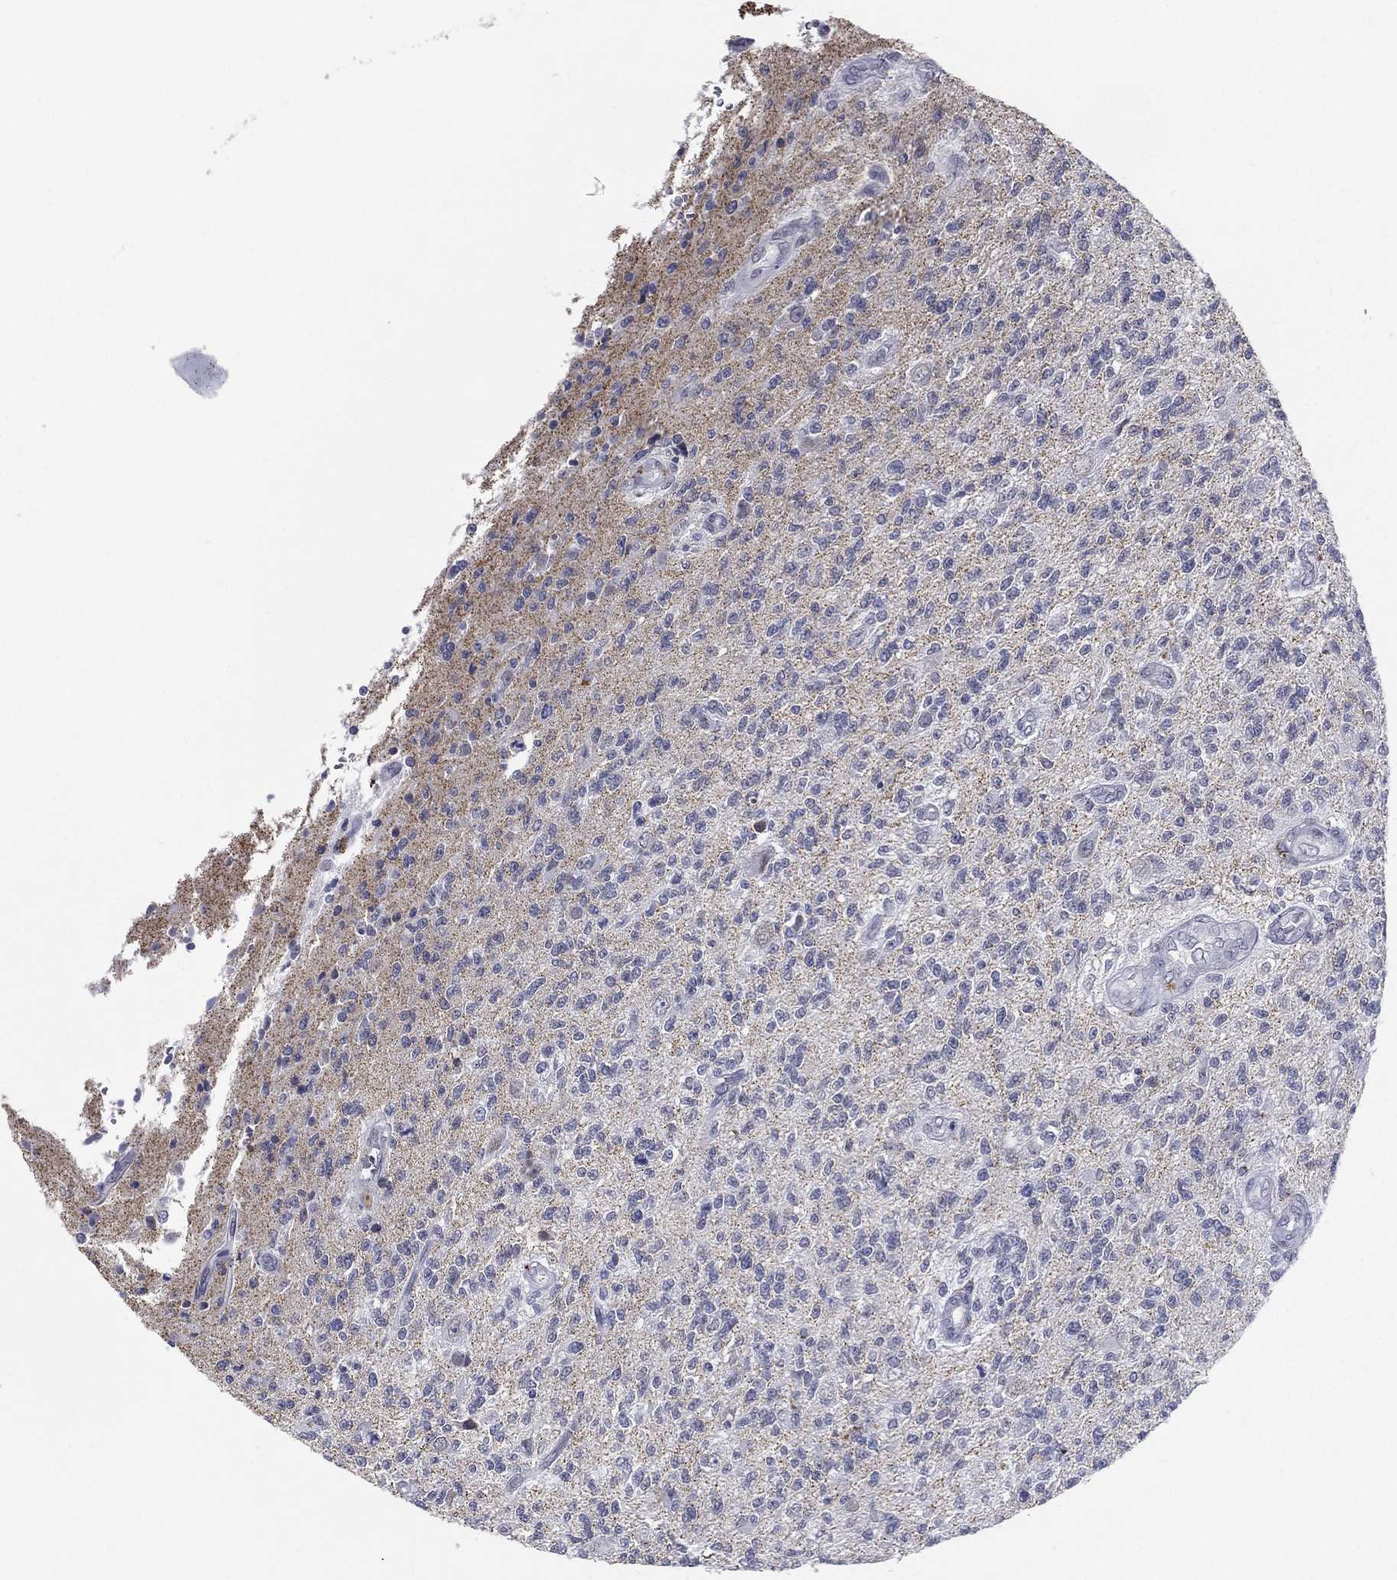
{"staining": {"intensity": "negative", "quantity": "none", "location": "none"}, "tissue": "glioma", "cell_type": "Tumor cells", "image_type": "cancer", "snomed": [{"axis": "morphology", "description": "Glioma, malignant, High grade"}, {"axis": "topography", "description": "Brain"}], "caption": "IHC micrograph of human glioma stained for a protein (brown), which exhibits no positivity in tumor cells. Nuclei are stained in blue.", "gene": "EVI2B", "patient": {"sex": "male", "age": 56}}